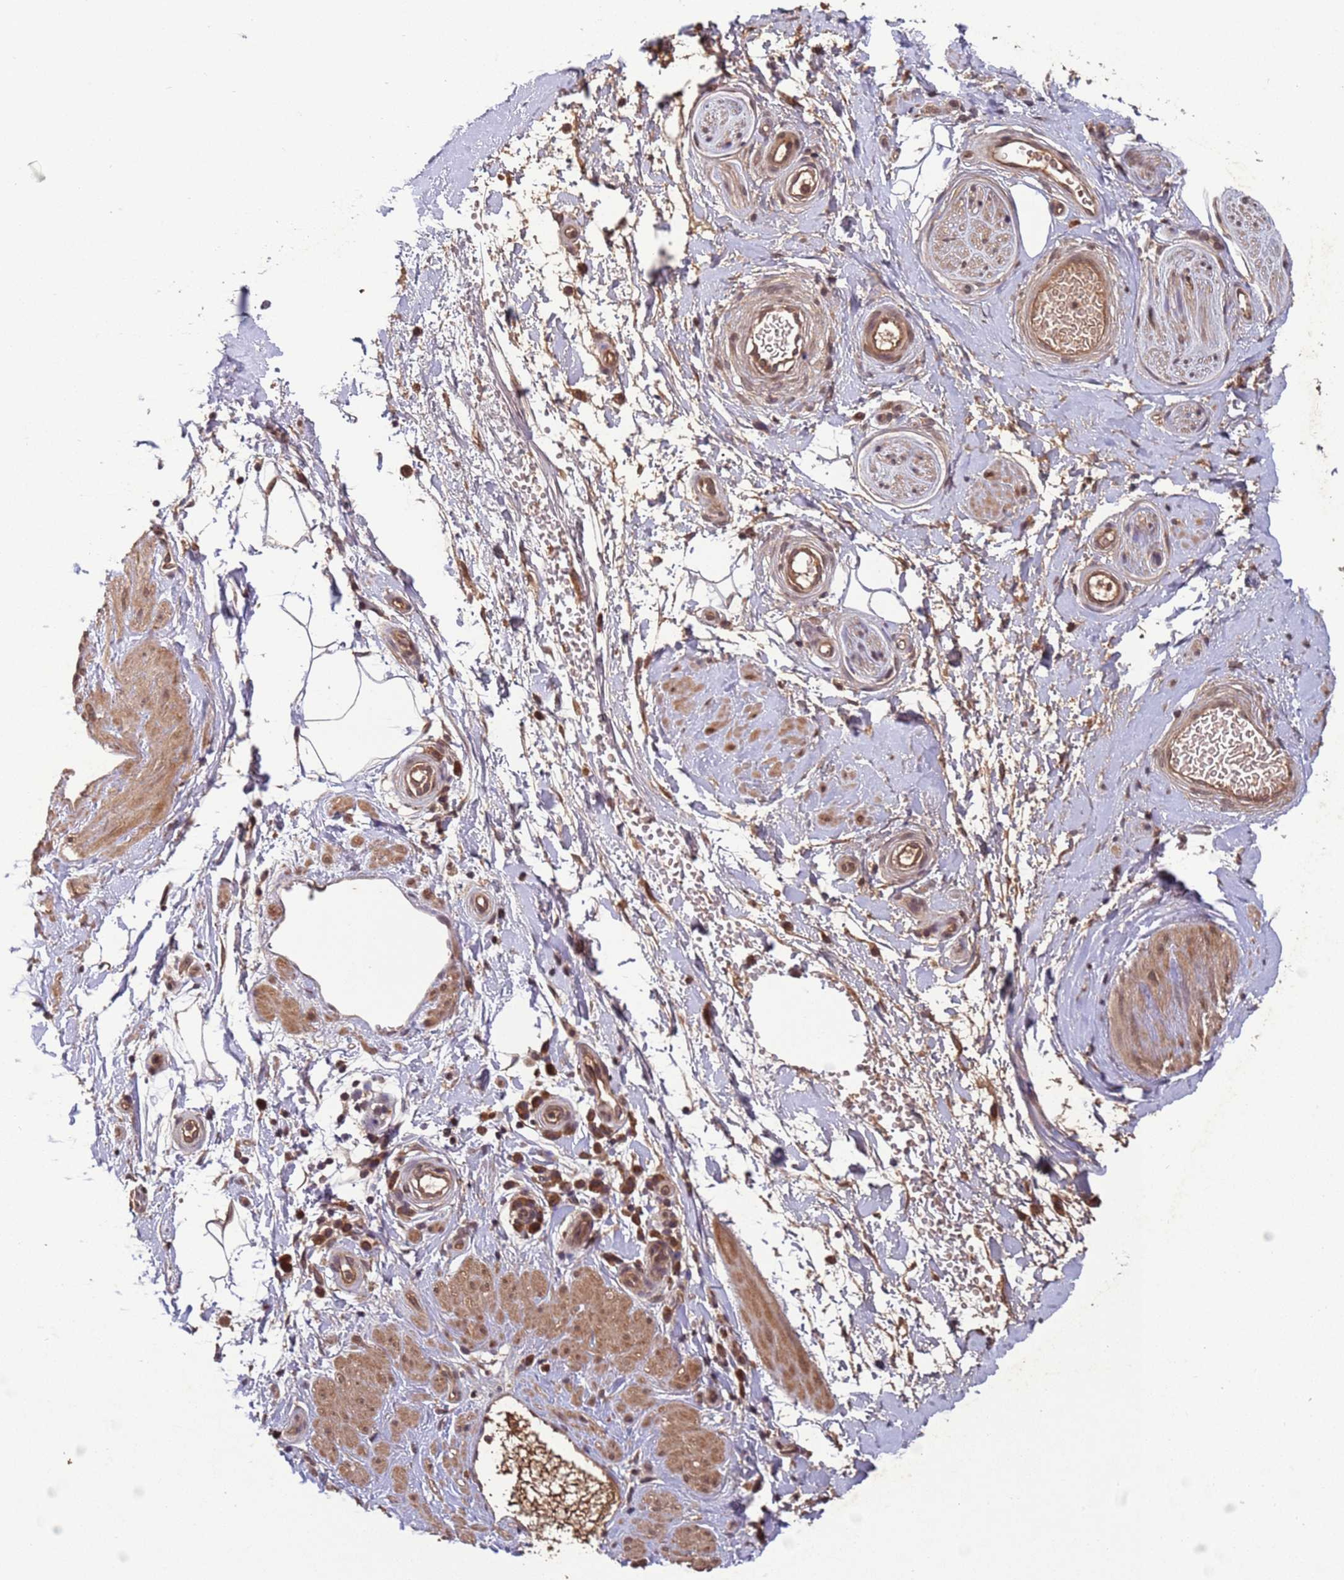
{"staining": {"intensity": "moderate", "quantity": "<25%", "location": "cytoplasmic/membranous"}, "tissue": "adipose tissue", "cell_type": "Adipocytes", "image_type": "normal", "snomed": [{"axis": "morphology", "description": "Normal tissue, NOS"}, {"axis": "topography", "description": "Soft tissue"}, {"axis": "topography", "description": "Adipose tissue"}, {"axis": "topography", "description": "Vascular tissue"}, {"axis": "topography", "description": "Peripheral nerve tissue"}], "caption": "The immunohistochemical stain shows moderate cytoplasmic/membranous staining in adipocytes of normal adipose tissue. Using DAB (brown) and hematoxylin (blue) stains, captured at high magnification using brightfield microscopy.", "gene": "ERI1", "patient": {"sex": "male", "age": 74}}